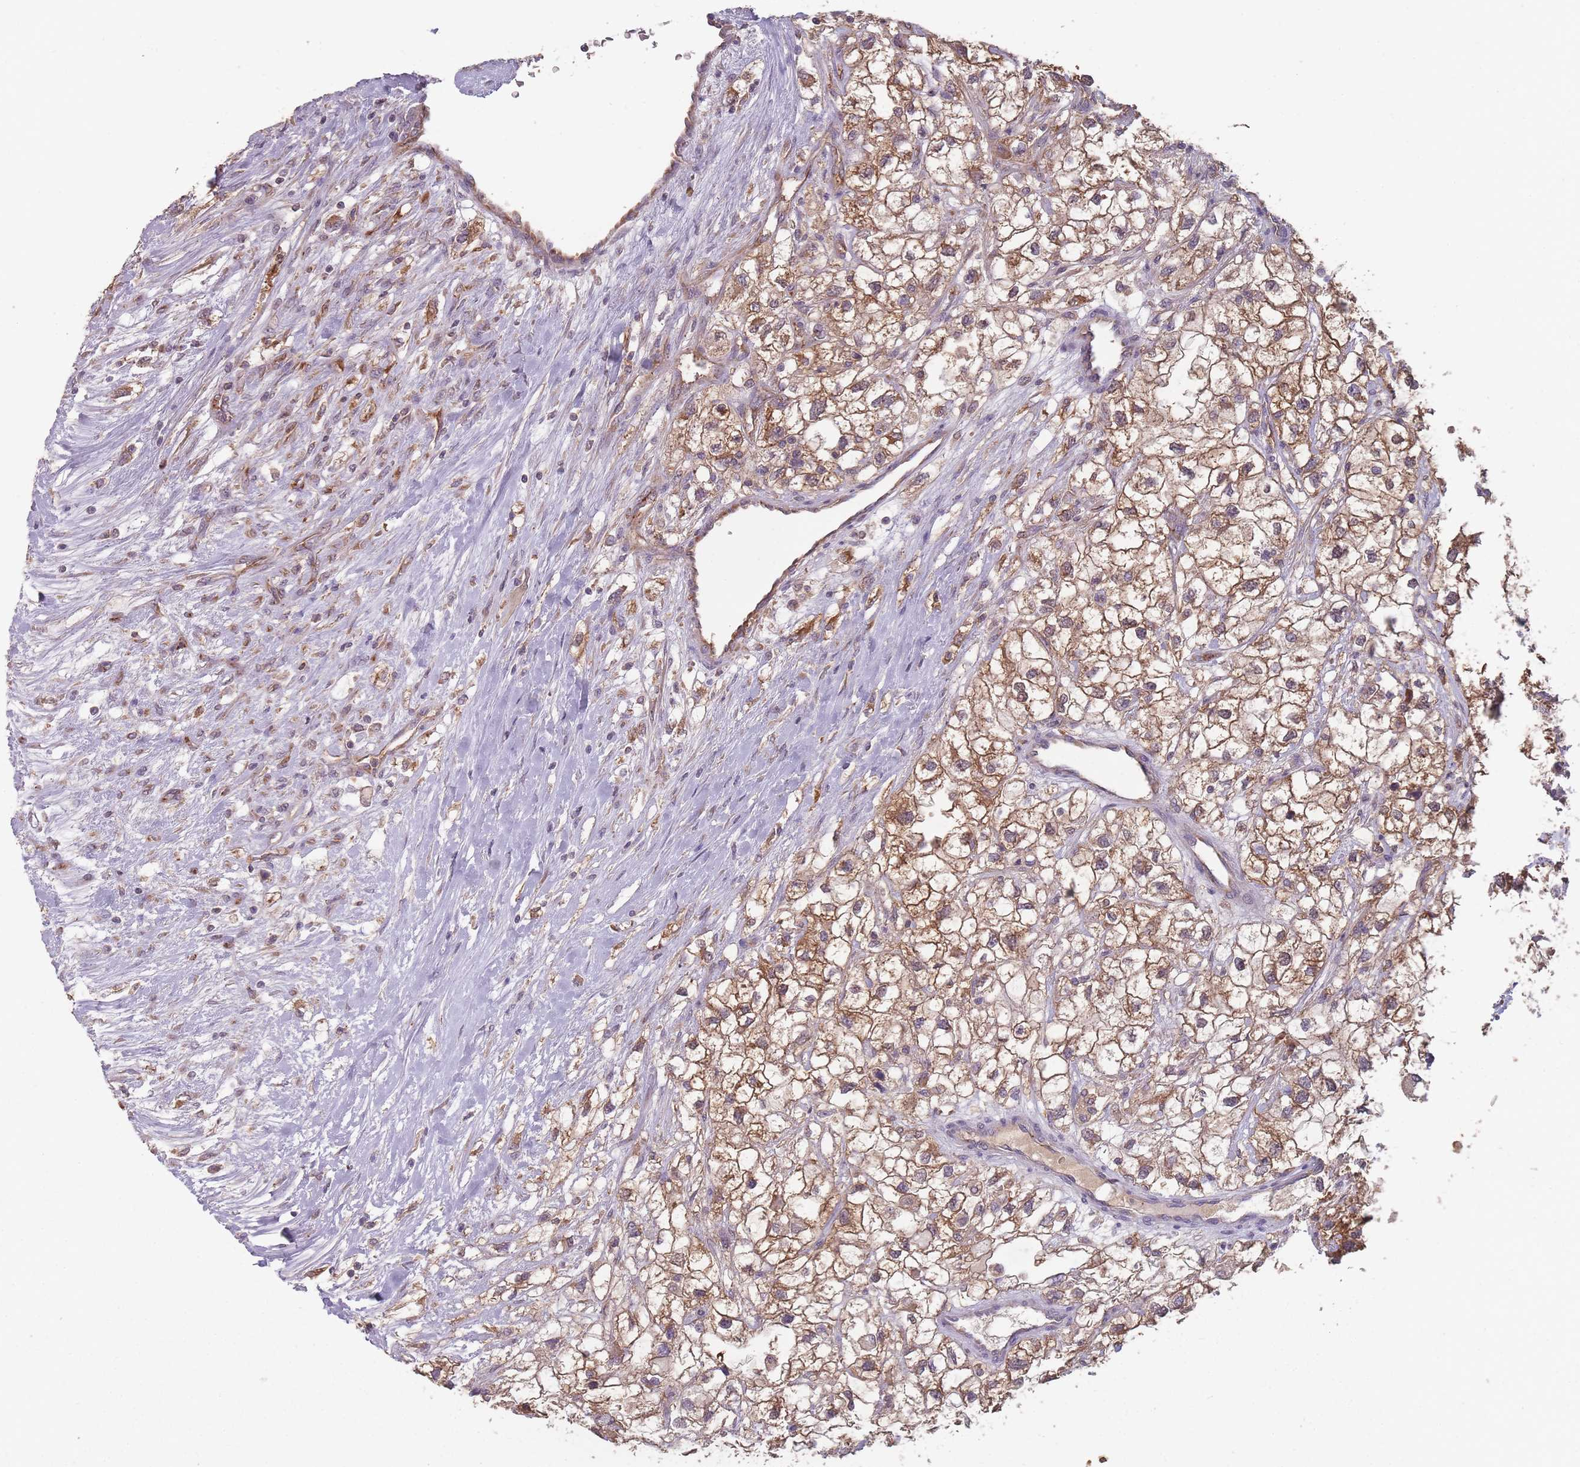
{"staining": {"intensity": "moderate", "quantity": ">75%", "location": "cytoplasmic/membranous"}, "tissue": "renal cancer", "cell_type": "Tumor cells", "image_type": "cancer", "snomed": [{"axis": "morphology", "description": "Adenocarcinoma, NOS"}, {"axis": "topography", "description": "Kidney"}], "caption": "High-power microscopy captured an immunohistochemistry (IHC) image of renal cancer, revealing moderate cytoplasmic/membranous positivity in about >75% of tumor cells.", "gene": "SANBR", "patient": {"sex": "male", "age": 59}}